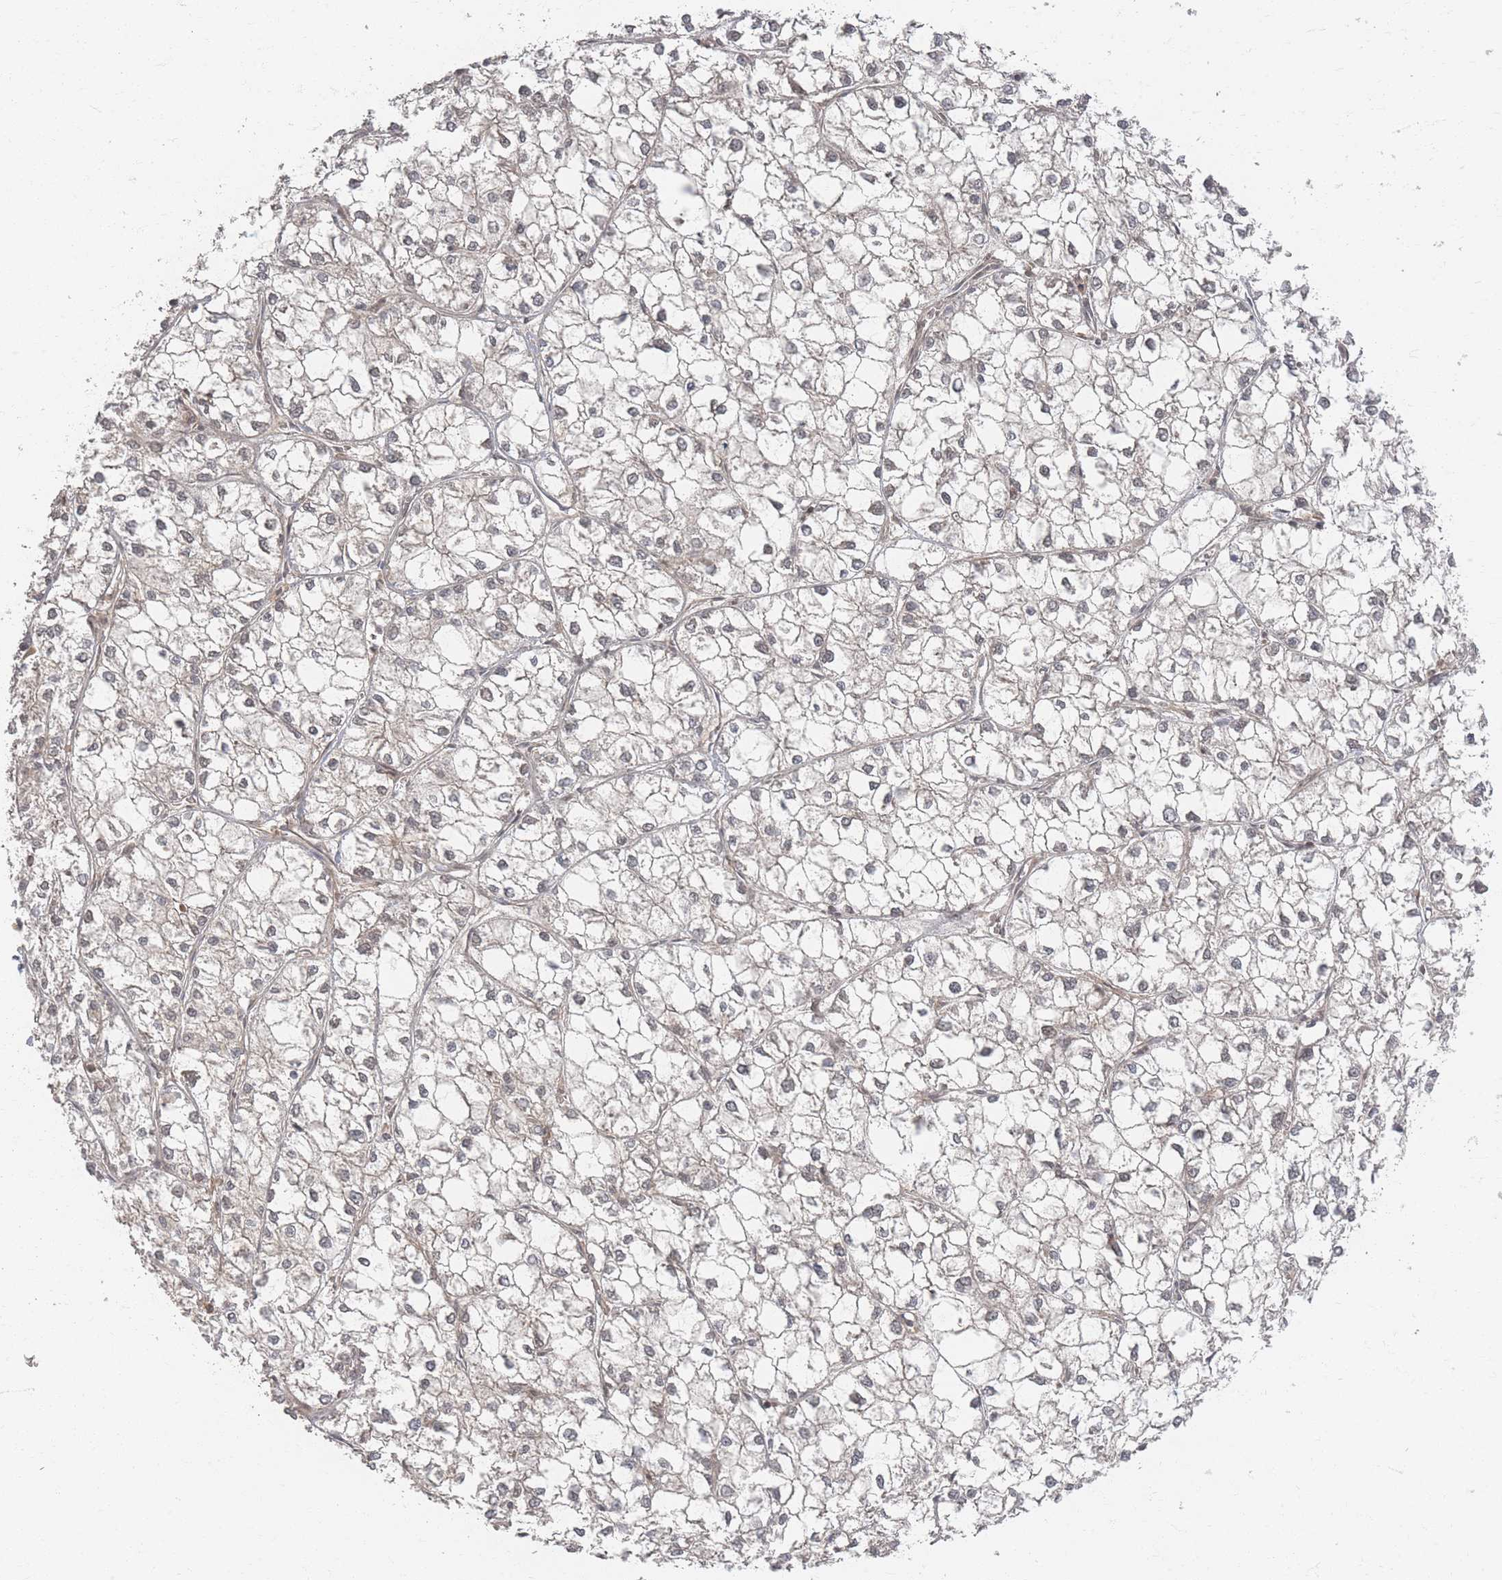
{"staining": {"intensity": "negative", "quantity": "none", "location": "none"}, "tissue": "liver cancer", "cell_type": "Tumor cells", "image_type": "cancer", "snomed": [{"axis": "morphology", "description": "Carcinoma, Hepatocellular, NOS"}, {"axis": "topography", "description": "Liver"}], "caption": "Tumor cells show no significant protein staining in hepatocellular carcinoma (liver).", "gene": "PSMD9", "patient": {"sex": "female", "age": 43}}